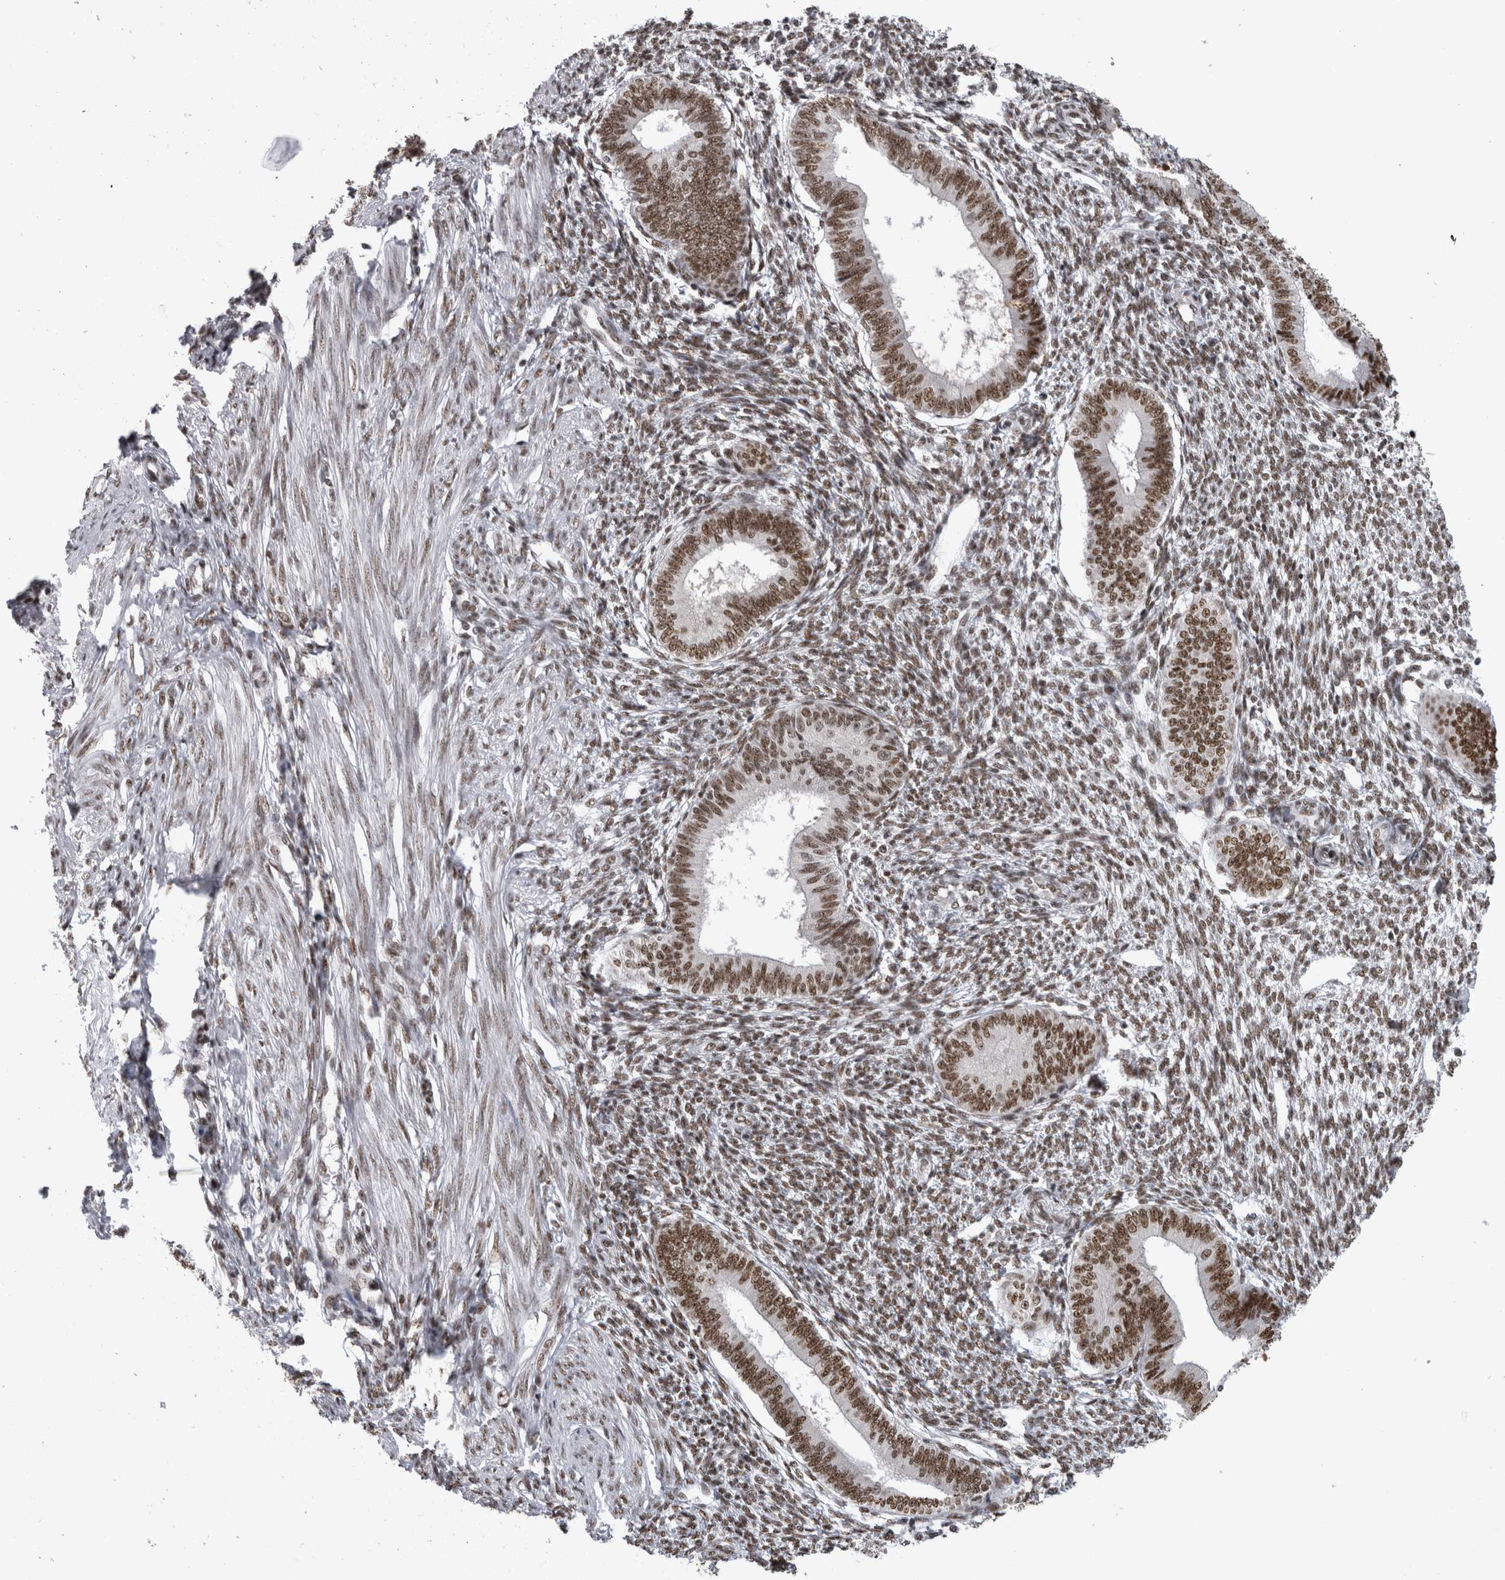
{"staining": {"intensity": "moderate", "quantity": ">75%", "location": "nuclear"}, "tissue": "endometrium", "cell_type": "Cells in endometrial stroma", "image_type": "normal", "snomed": [{"axis": "morphology", "description": "Normal tissue, NOS"}, {"axis": "topography", "description": "Endometrium"}], "caption": "High-power microscopy captured an IHC micrograph of benign endometrium, revealing moderate nuclear staining in approximately >75% of cells in endometrial stroma.", "gene": "ZSCAN2", "patient": {"sex": "female", "age": 46}}